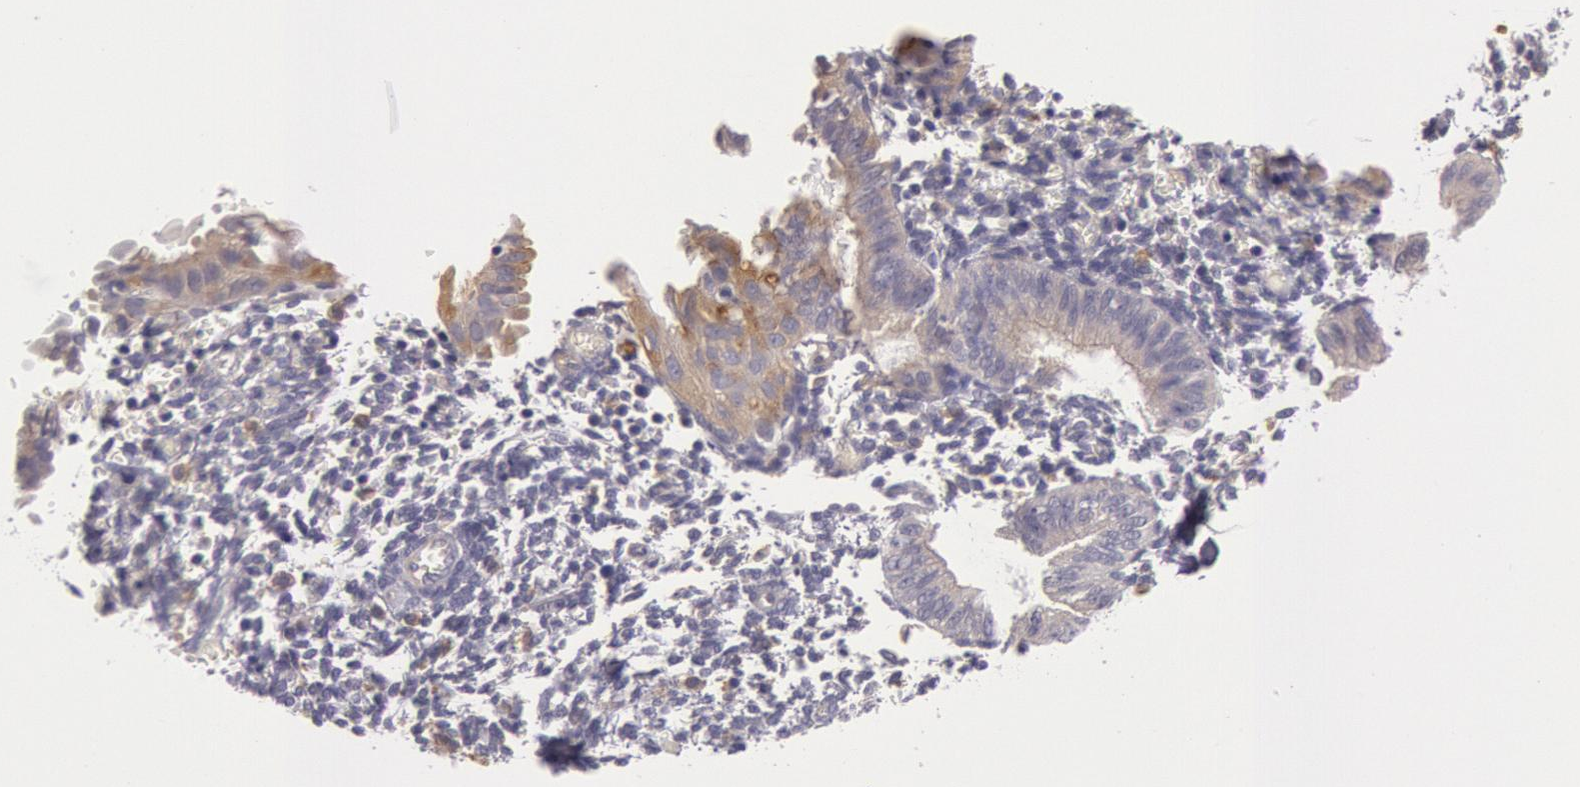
{"staining": {"intensity": "weak", "quantity": "<25%", "location": "cytoplasmic/membranous"}, "tissue": "endometrium", "cell_type": "Cells in endometrial stroma", "image_type": "normal", "snomed": [{"axis": "morphology", "description": "Normal tissue, NOS"}, {"axis": "topography", "description": "Endometrium"}], "caption": "High power microscopy histopathology image of an IHC micrograph of unremarkable endometrium, revealing no significant positivity in cells in endometrial stroma. The staining was performed using DAB to visualize the protein expression in brown, while the nuclei were stained in blue with hematoxylin (Magnification: 20x).", "gene": "MYO5A", "patient": {"sex": "female", "age": 61}}